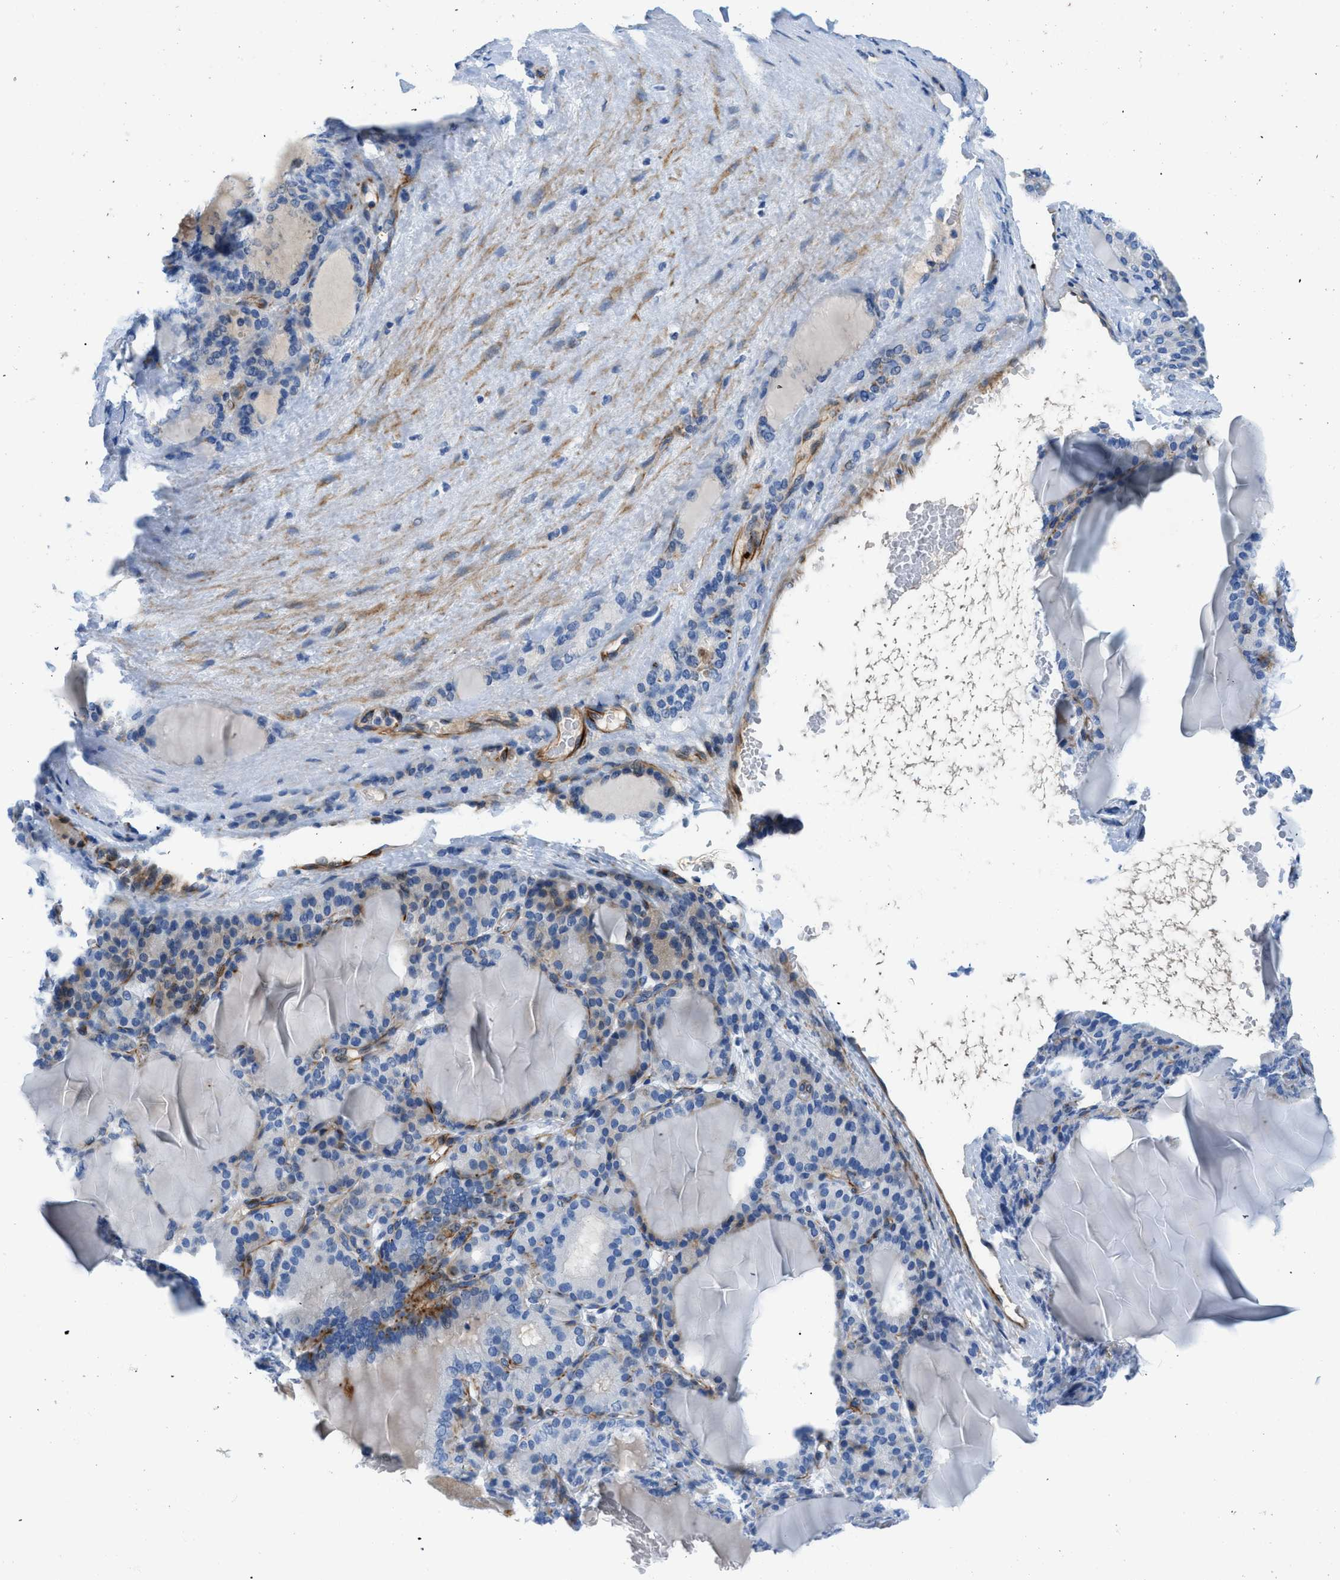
{"staining": {"intensity": "moderate", "quantity": "<25%", "location": "cytoplasmic/membranous"}, "tissue": "thyroid gland", "cell_type": "Glandular cells", "image_type": "normal", "snomed": [{"axis": "morphology", "description": "Normal tissue, NOS"}, {"axis": "topography", "description": "Thyroid gland"}], "caption": "A brown stain highlights moderate cytoplasmic/membranous staining of a protein in glandular cells of normal human thyroid gland. Immunohistochemistry stains the protein in brown and the nuclei are stained blue.", "gene": "XCR1", "patient": {"sex": "female", "age": 28}}